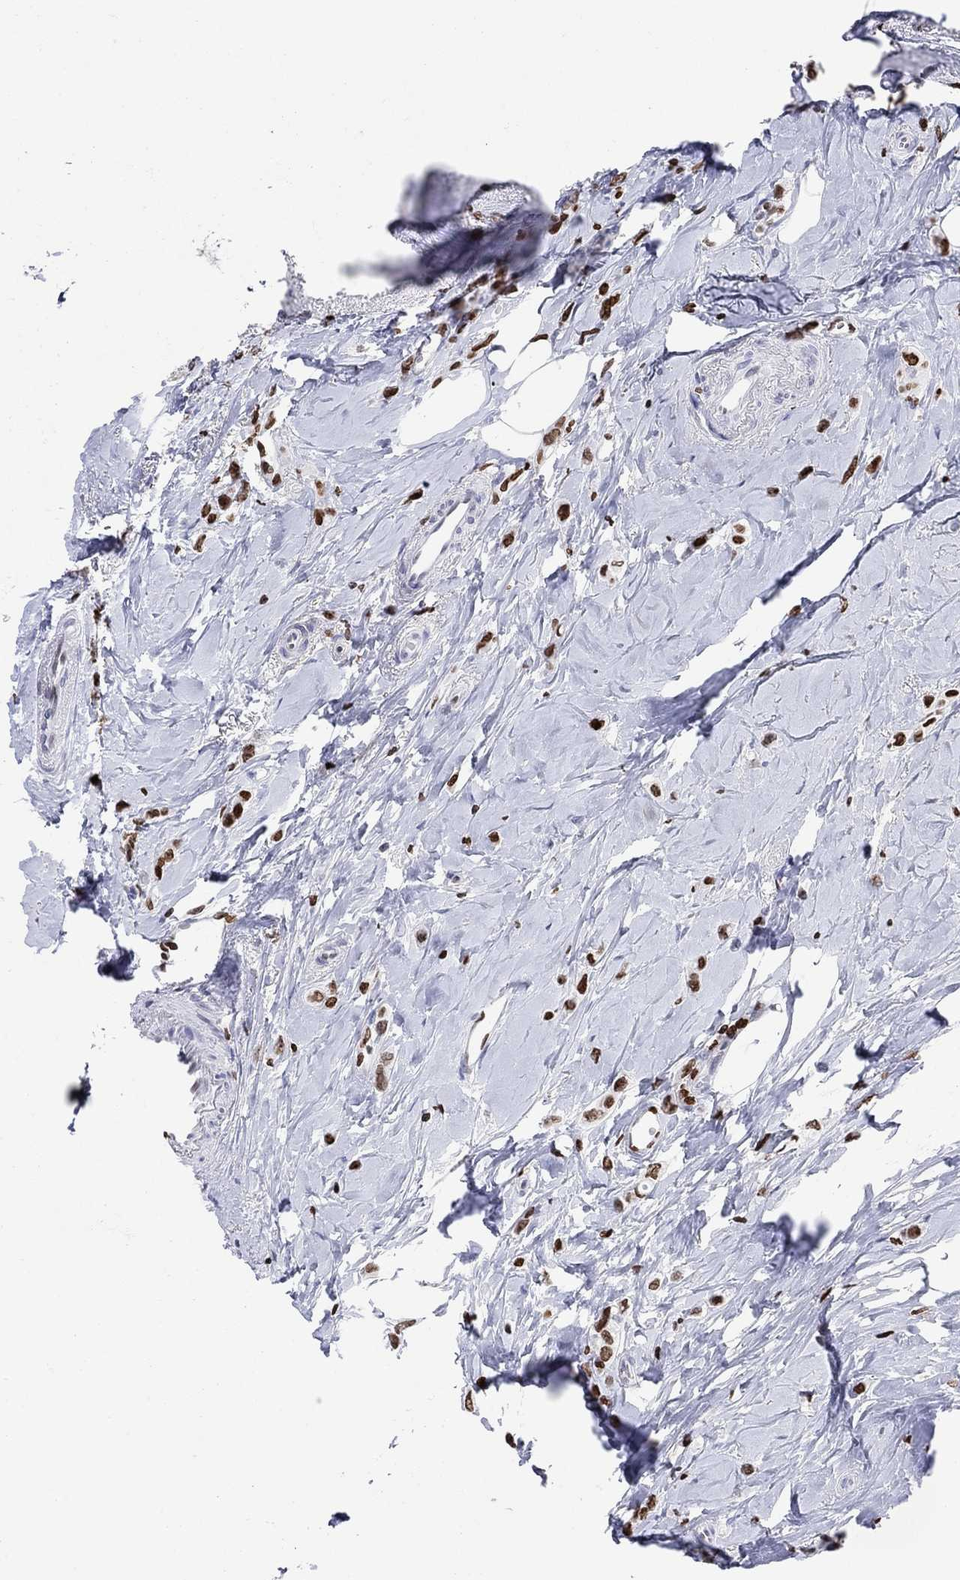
{"staining": {"intensity": "strong", "quantity": "25%-75%", "location": "nuclear"}, "tissue": "breast cancer", "cell_type": "Tumor cells", "image_type": "cancer", "snomed": [{"axis": "morphology", "description": "Lobular carcinoma"}, {"axis": "topography", "description": "Breast"}], "caption": "This is a micrograph of IHC staining of breast cancer, which shows strong expression in the nuclear of tumor cells.", "gene": "HMGA1", "patient": {"sex": "female", "age": 66}}